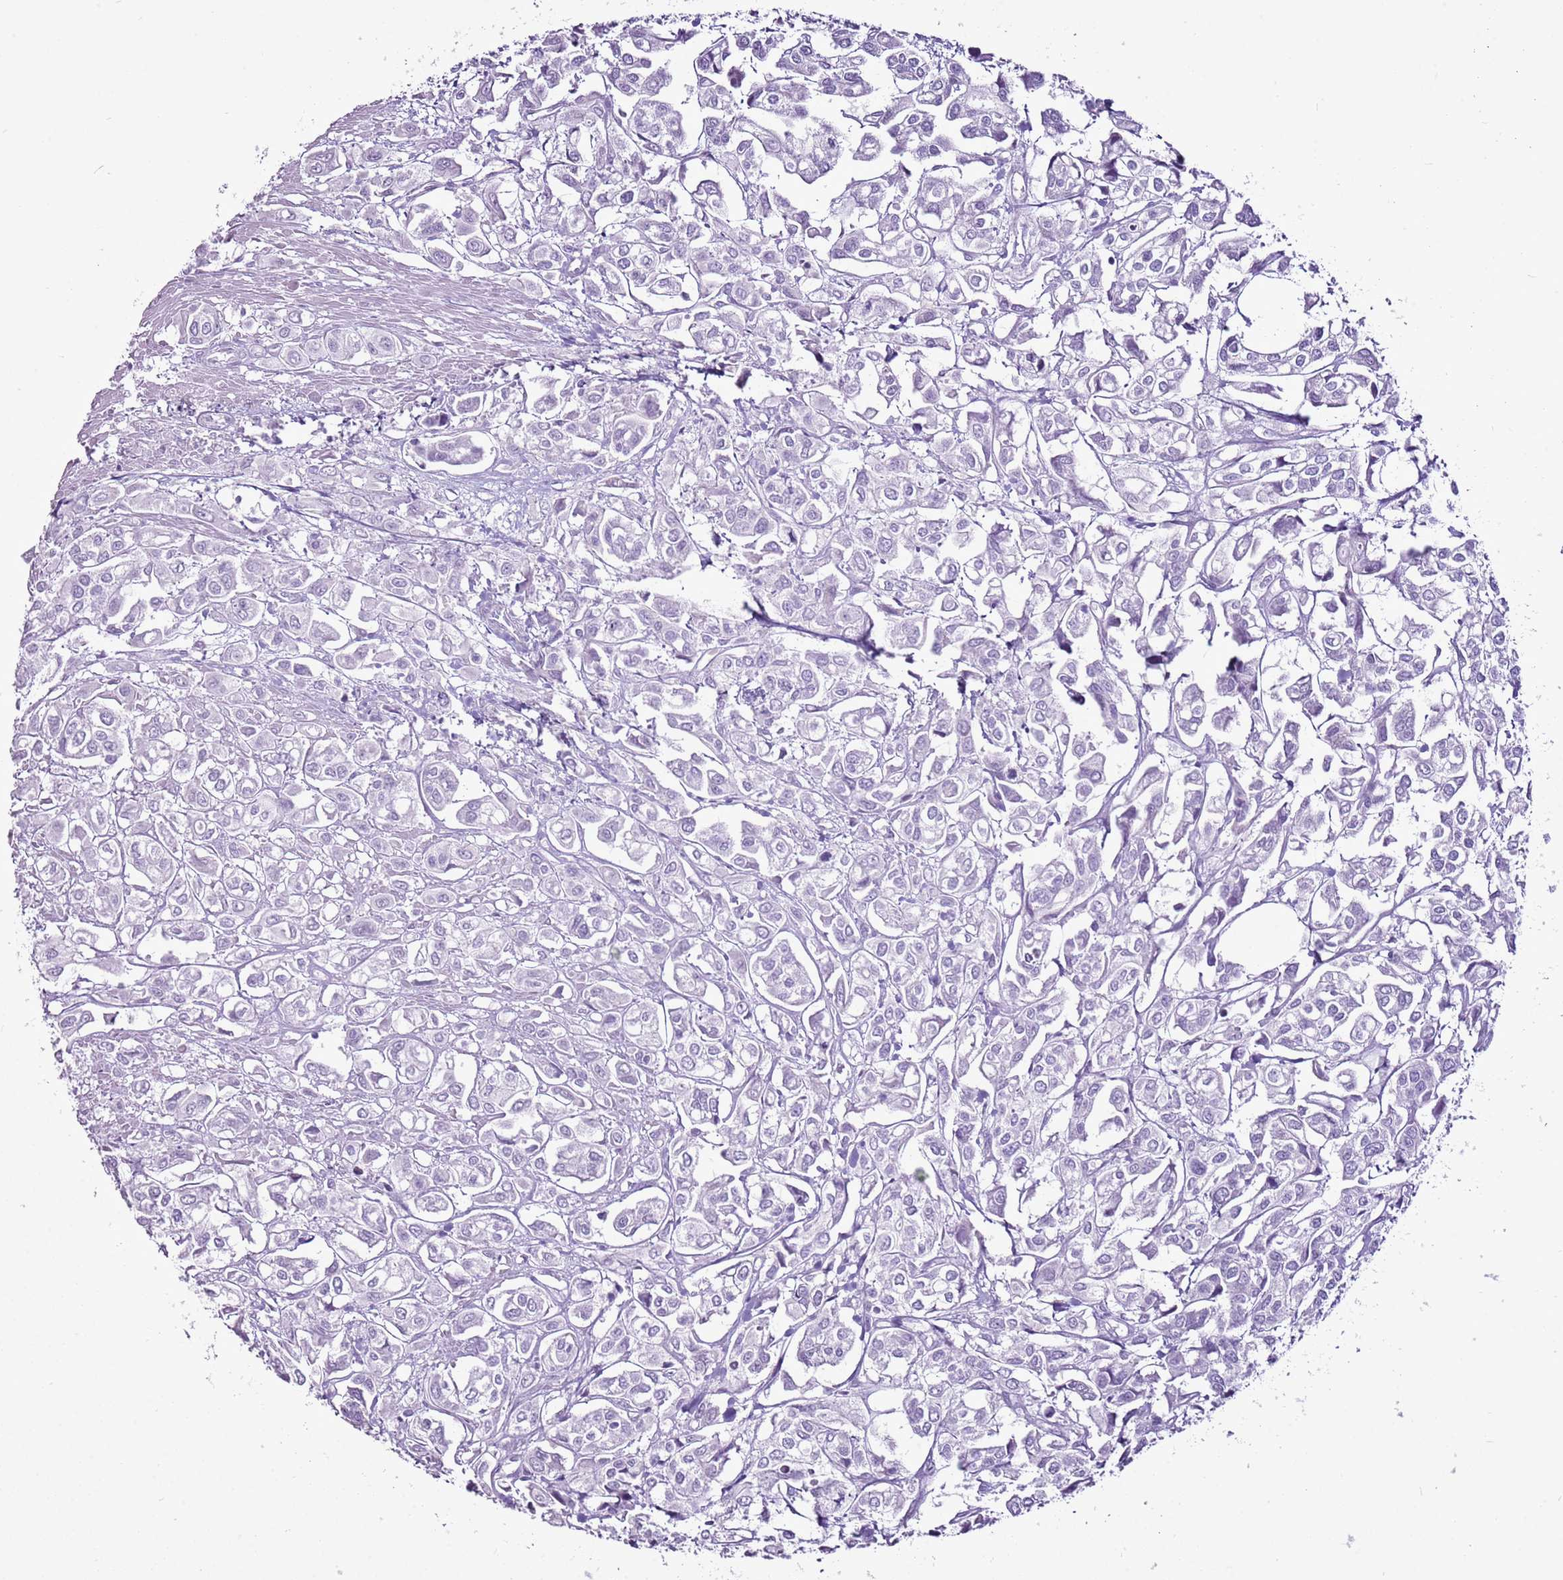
{"staining": {"intensity": "negative", "quantity": "none", "location": "none"}, "tissue": "urothelial cancer", "cell_type": "Tumor cells", "image_type": "cancer", "snomed": [{"axis": "morphology", "description": "Urothelial carcinoma, High grade"}, {"axis": "topography", "description": "Urinary bladder"}], "caption": "This is an immunohistochemistry histopathology image of human urothelial carcinoma (high-grade). There is no positivity in tumor cells.", "gene": "CNFN", "patient": {"sex": "male", "age": 67}}